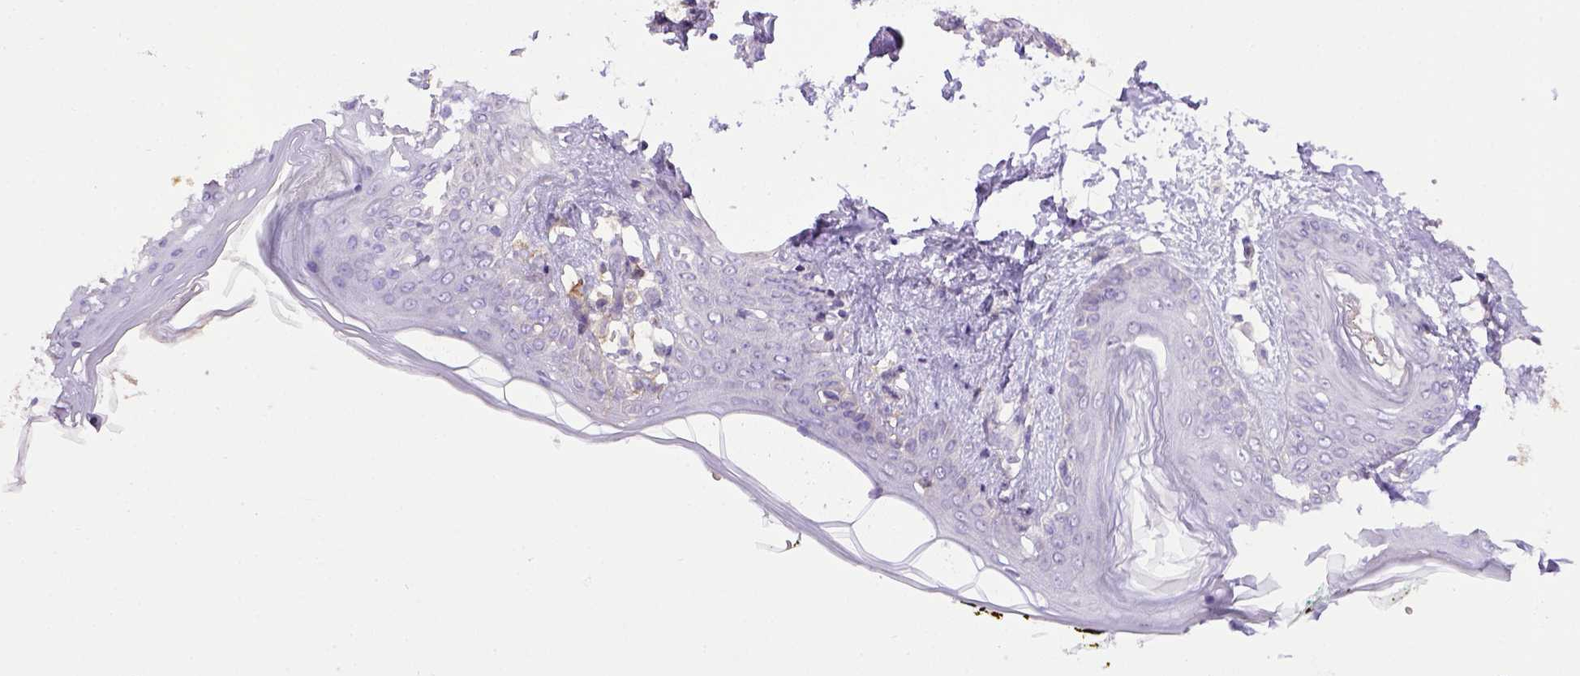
{"staining": {"intensity": "negative", "quantity": "none", "location": "none"}, "tissue": "skin", "cell_type": "Fibroblasts", "image_type": "normal", "snomed": [{"axis": "morphology", "description": "Normal tissue, NOS"}, {"axis": "topography", "description": "Skin"}], "caption": "IHC histopathology image of benign skin: human skin stained with DAB (3,3'-diaminobenzidine) reveals no significant protein positivity in fibroblasts. (DAB immunohistochemistry (IHC) visualized using brightfield microscopy, high magnification).", "gene": "CD40", "patient": {"sex": "female", "age": 34}}